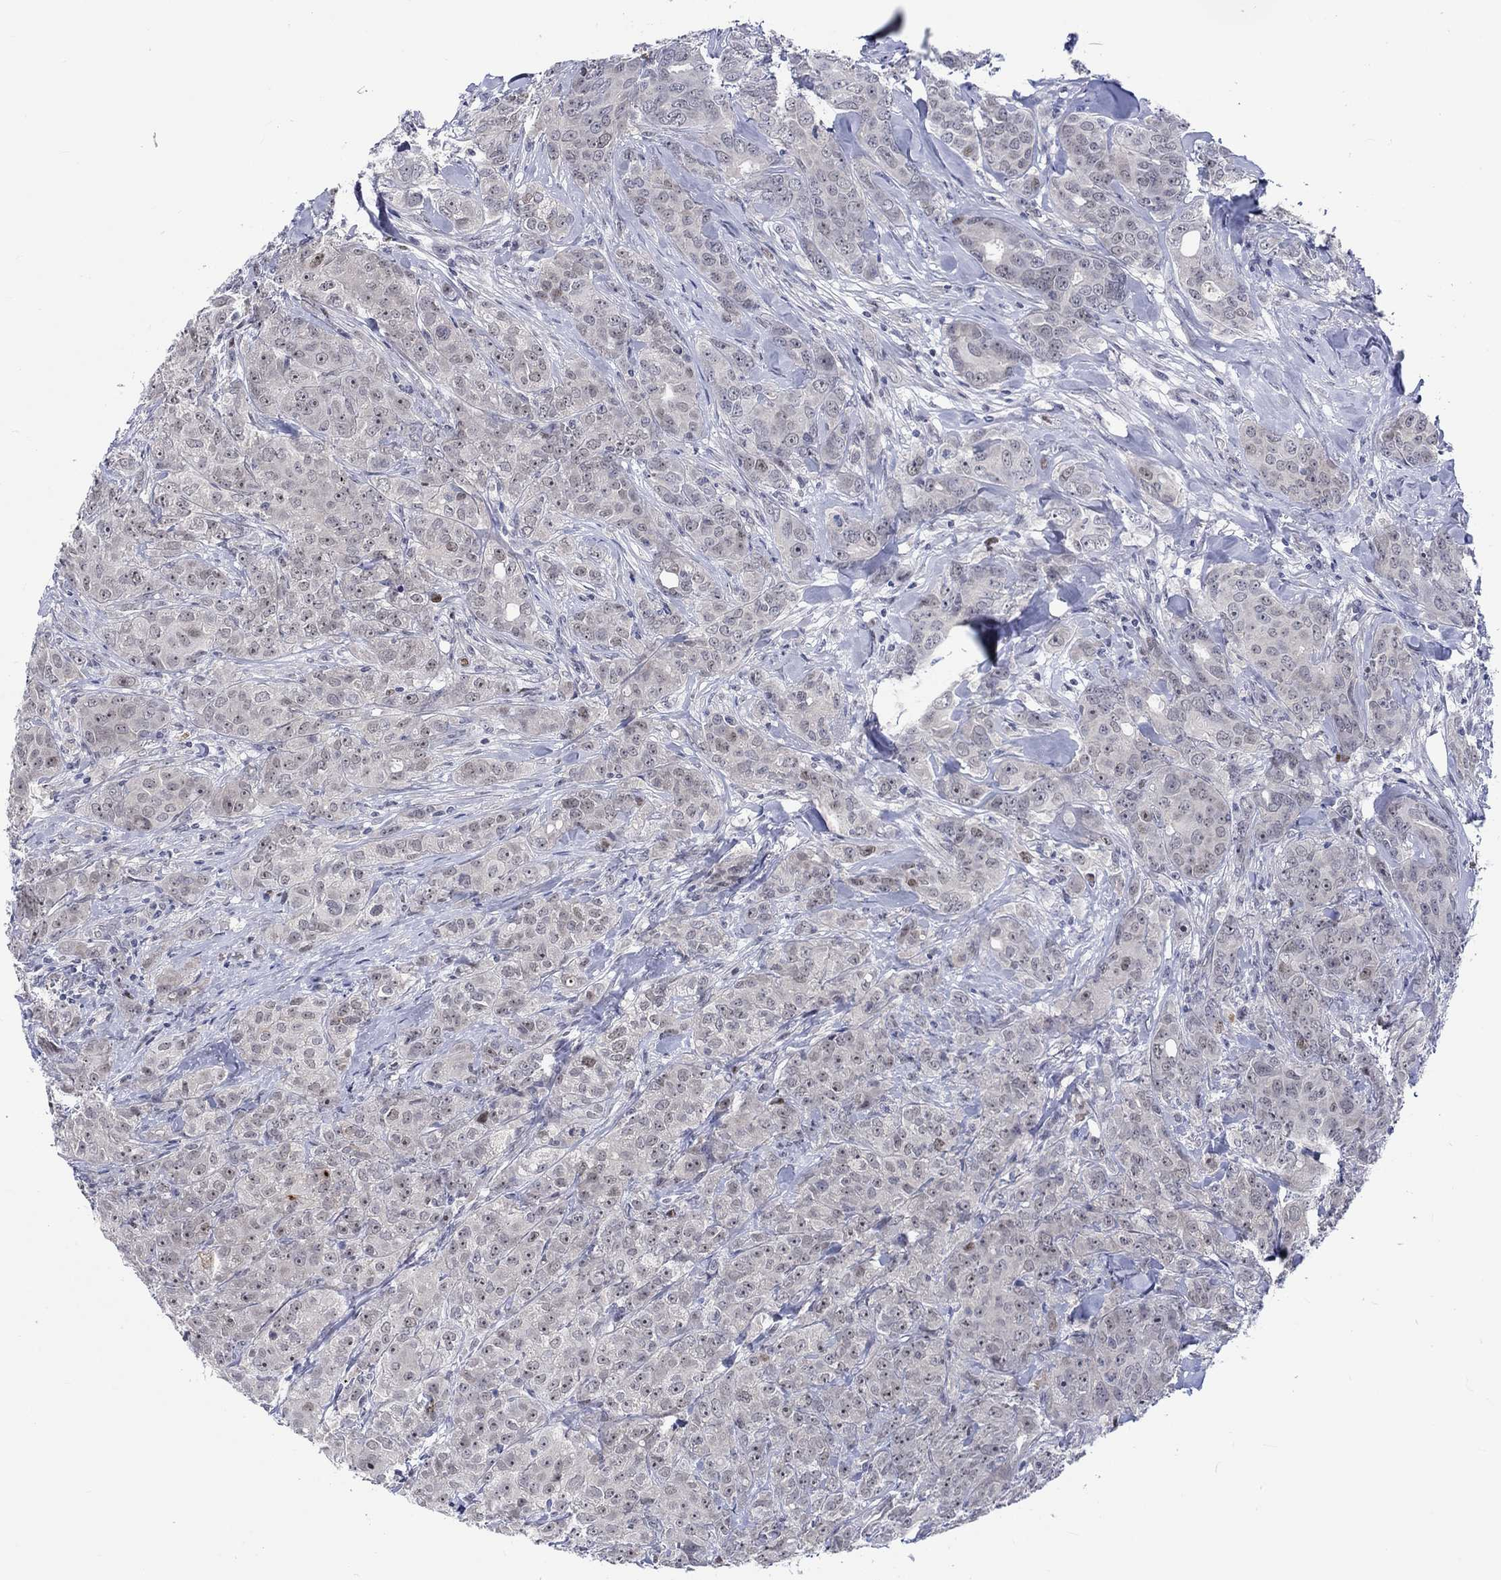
{"staining": {"intensity": "strong", "quantity": "<25%", "location": "nuclear"}, "tissue": "breast cancer", "cell_type": "Tumor cells", "image_type": "cancer", "snomed": [{"axis": "morphology", "description": "Duct carcinoma"}, {"axis": "topography", "description": "Breast"}], "caption": "Human breast intraductal carcinoma stained with a brown dye exhibits strong nuclear positive staining in about <25% of tumor cells.", "gene": "E2F8", "patient": {"sex": "female", "age": 43}}